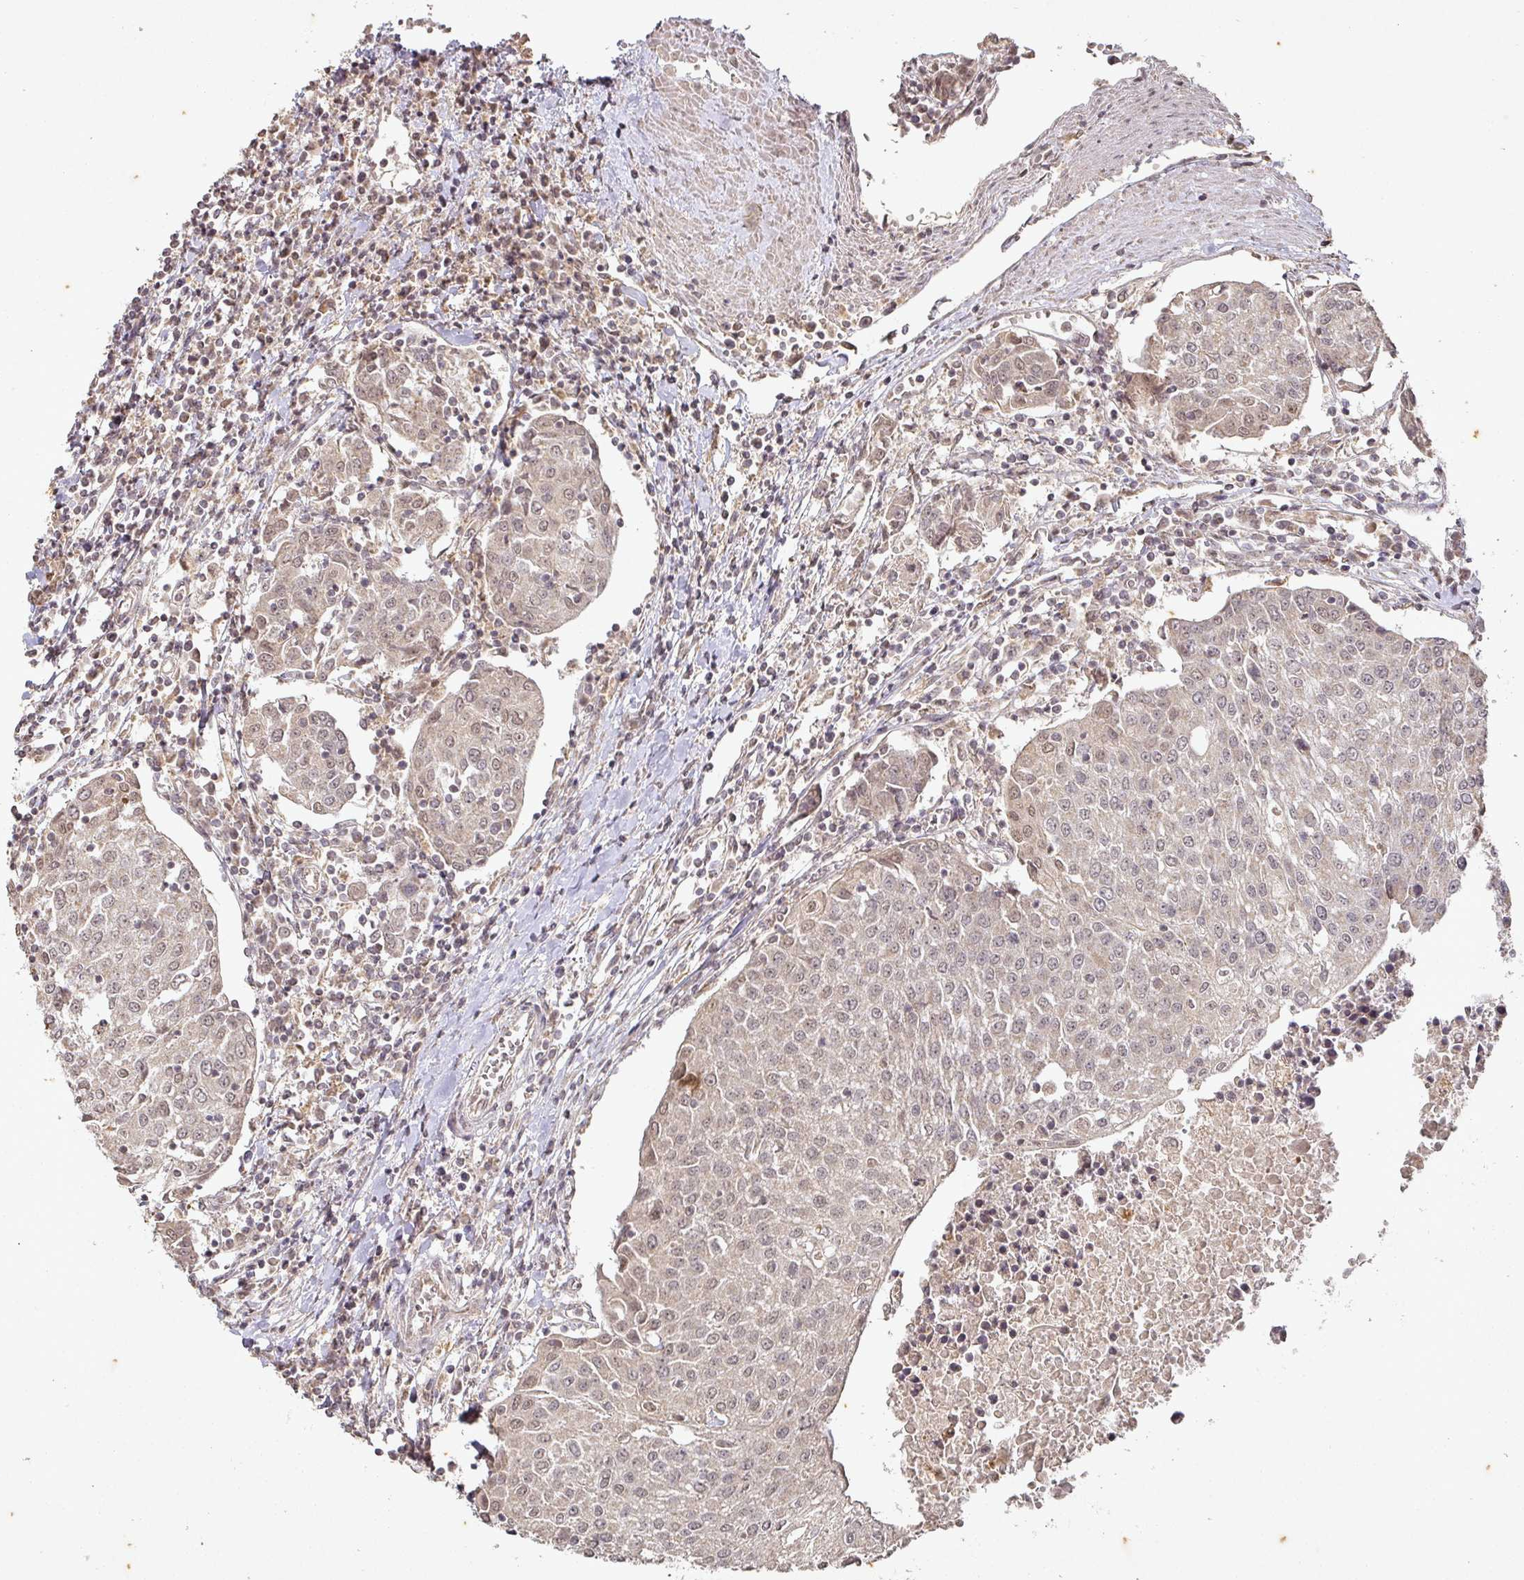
{"staining": {"intensity": "weak", "quantity": "<25%", "location": "nuclear"}, "tissue": "urothelial cancer", "cell_type": "Tumor cells", "image_type": "cancer", "snomed": [{"axis": "morphology", "description": "Urothelial carcinoma, High grade"}, {"axis": "topography", "description": "Urinary bladder"}], "caption": "Immunohistochemistry (IHC) histopathology image of urothelial cancer stained for a protein (brown), which reveals no positivity in tumor cells.", "gene": "CAPN5", "patient": {"sex": "female", "age": 85}}